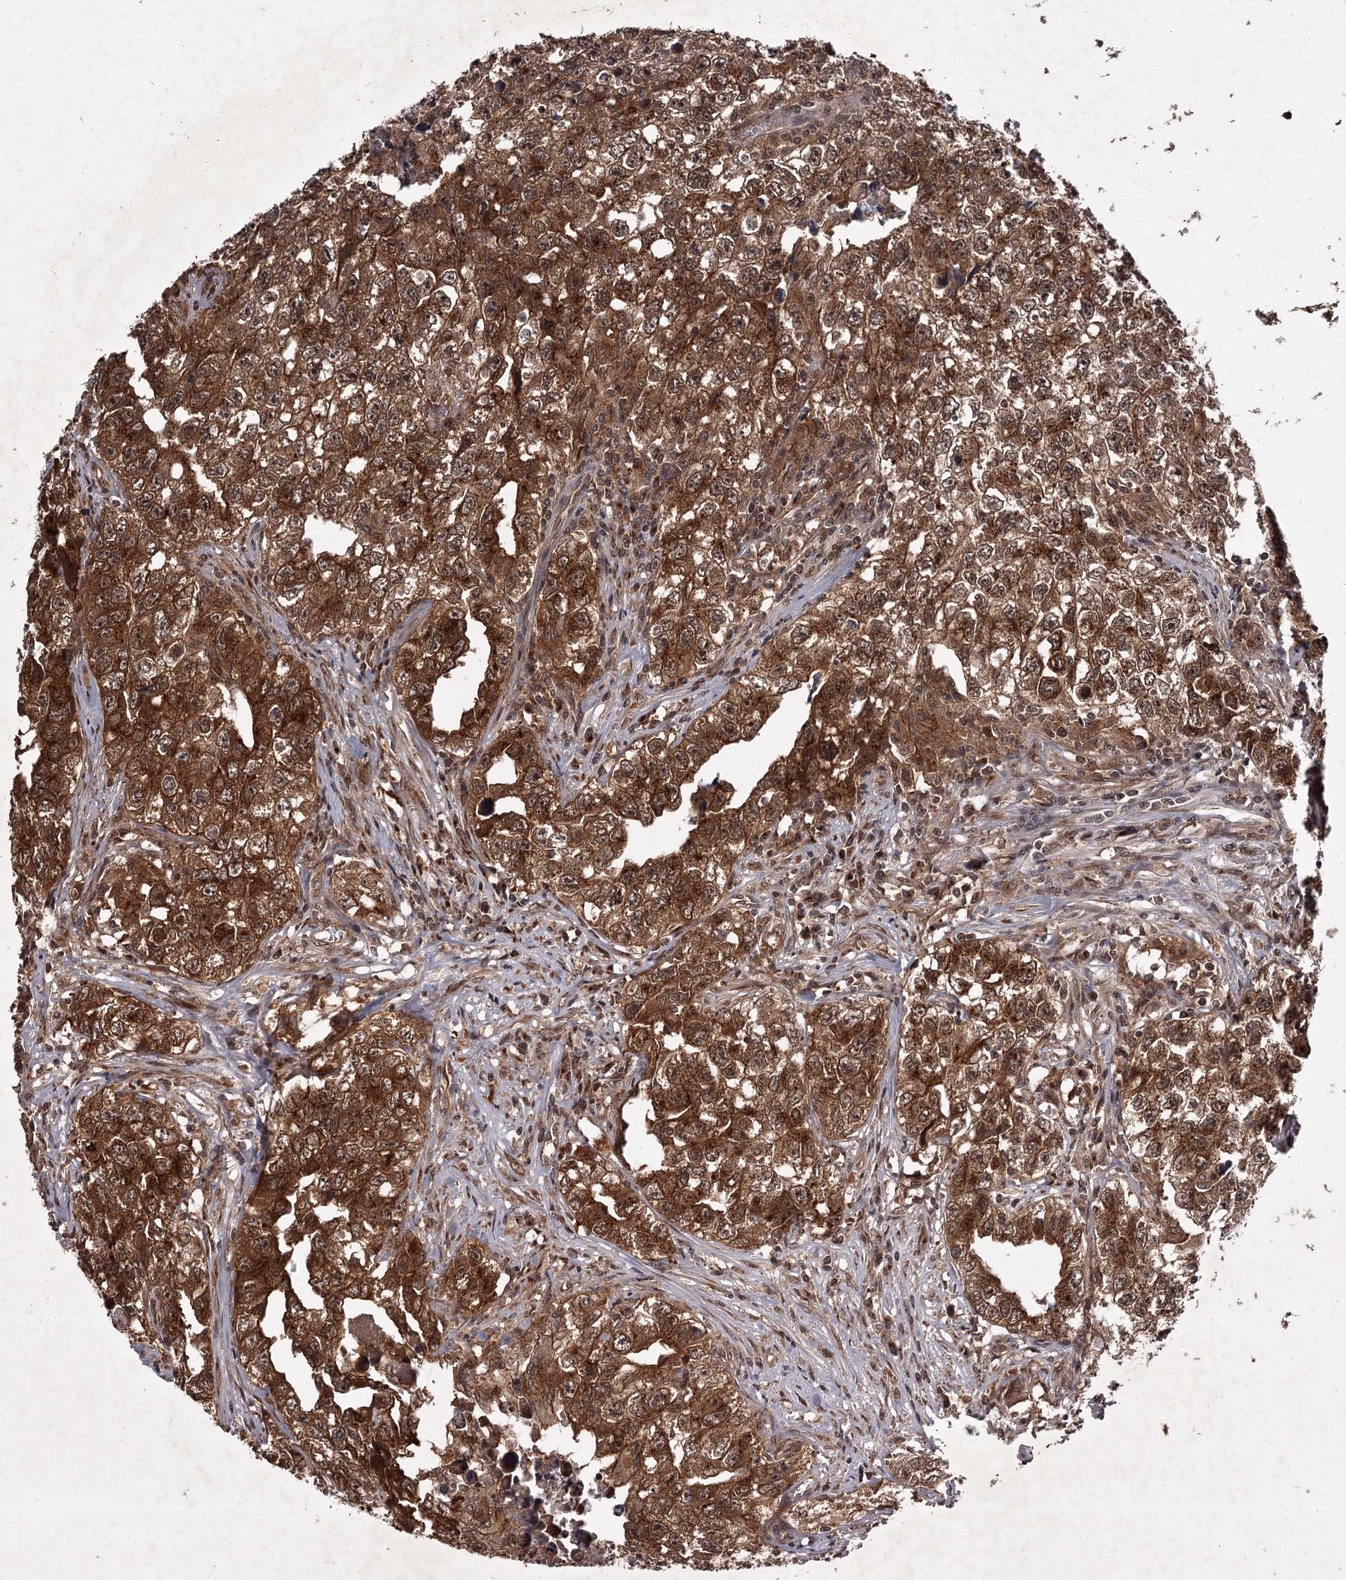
{"staining": {"intensity": "strong", "quantity": ">75%", "location": "cytoplasmic/membranous,nuclear"}, "tissue": "testis cancer", "cell_type": "Tumor cells", "image_type": "cancer", "snomed": [{"axis": "morphology", "description": "Seminoma, NOS"}, {"axis": "morphology", "description": "Carcinoma, Embryonal, NOS"}, {"axis": "topography", "description": "Testis"}], "caption": "IHC histopathology image of neoplastic tissue: testis cancer stained using immunohistochemistry (IHC) exhibits high levels of strong protein expression localized specifically in the cytoplasmic/membranous and nuclear of tumor cells, appearing as a cytoplasmic/membranous and nuclear brown color.", "gene": "TBC1D23", "patient": {"sex": "male", "age": 43}}